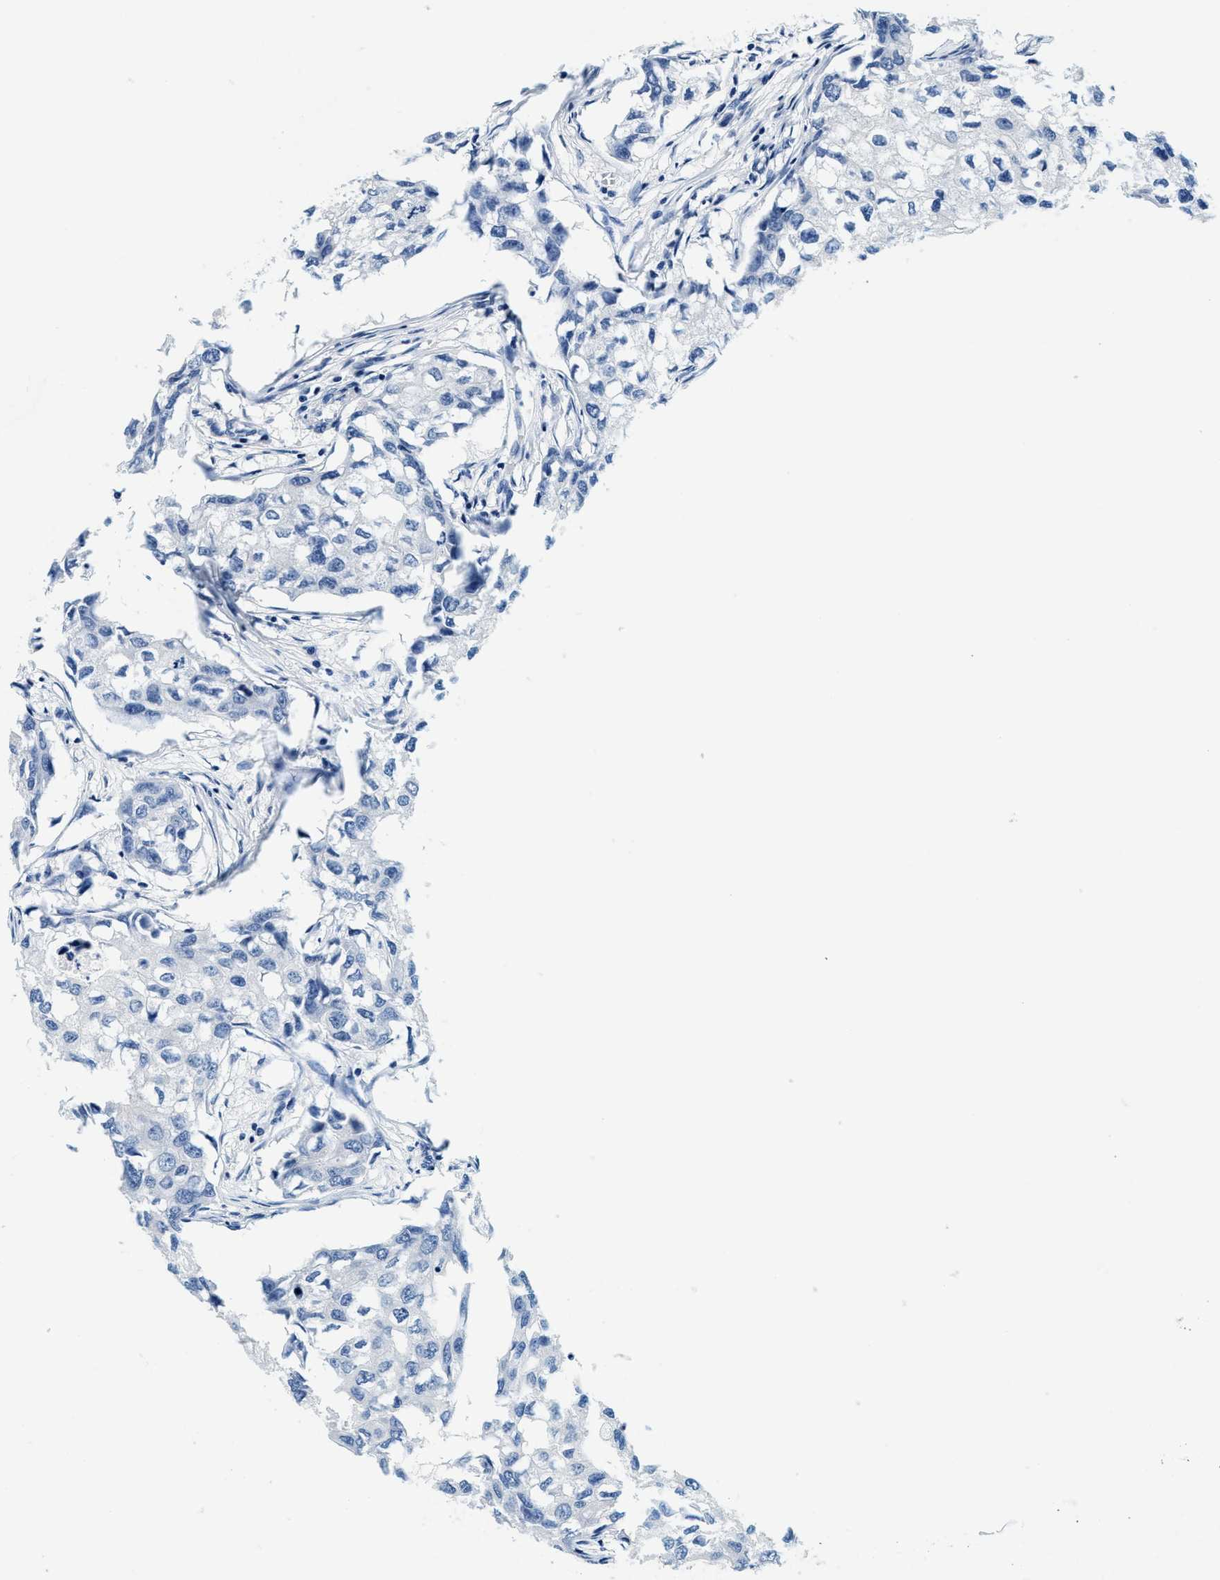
{"staining": {"intensity": "negative", "quantity": "none", "location": "none"}, "tissue": "breast cancer", "cell_type": "Tumor cells", "image_type": "cancer", "snomed": [{"axis": "morphology", "description": "Duct carcinoma"}, {"axis": "topography", "description": "Breast"}], "caption": "Immunohistochemistry (IHC) photomicrograph of human breast cancer (intraductal carcinoma) stained for a protein (brown), which demonstrates no expression in tumor cells.", "gene": "GSTM3", "patient": {"sex": "female", "age": 27}}